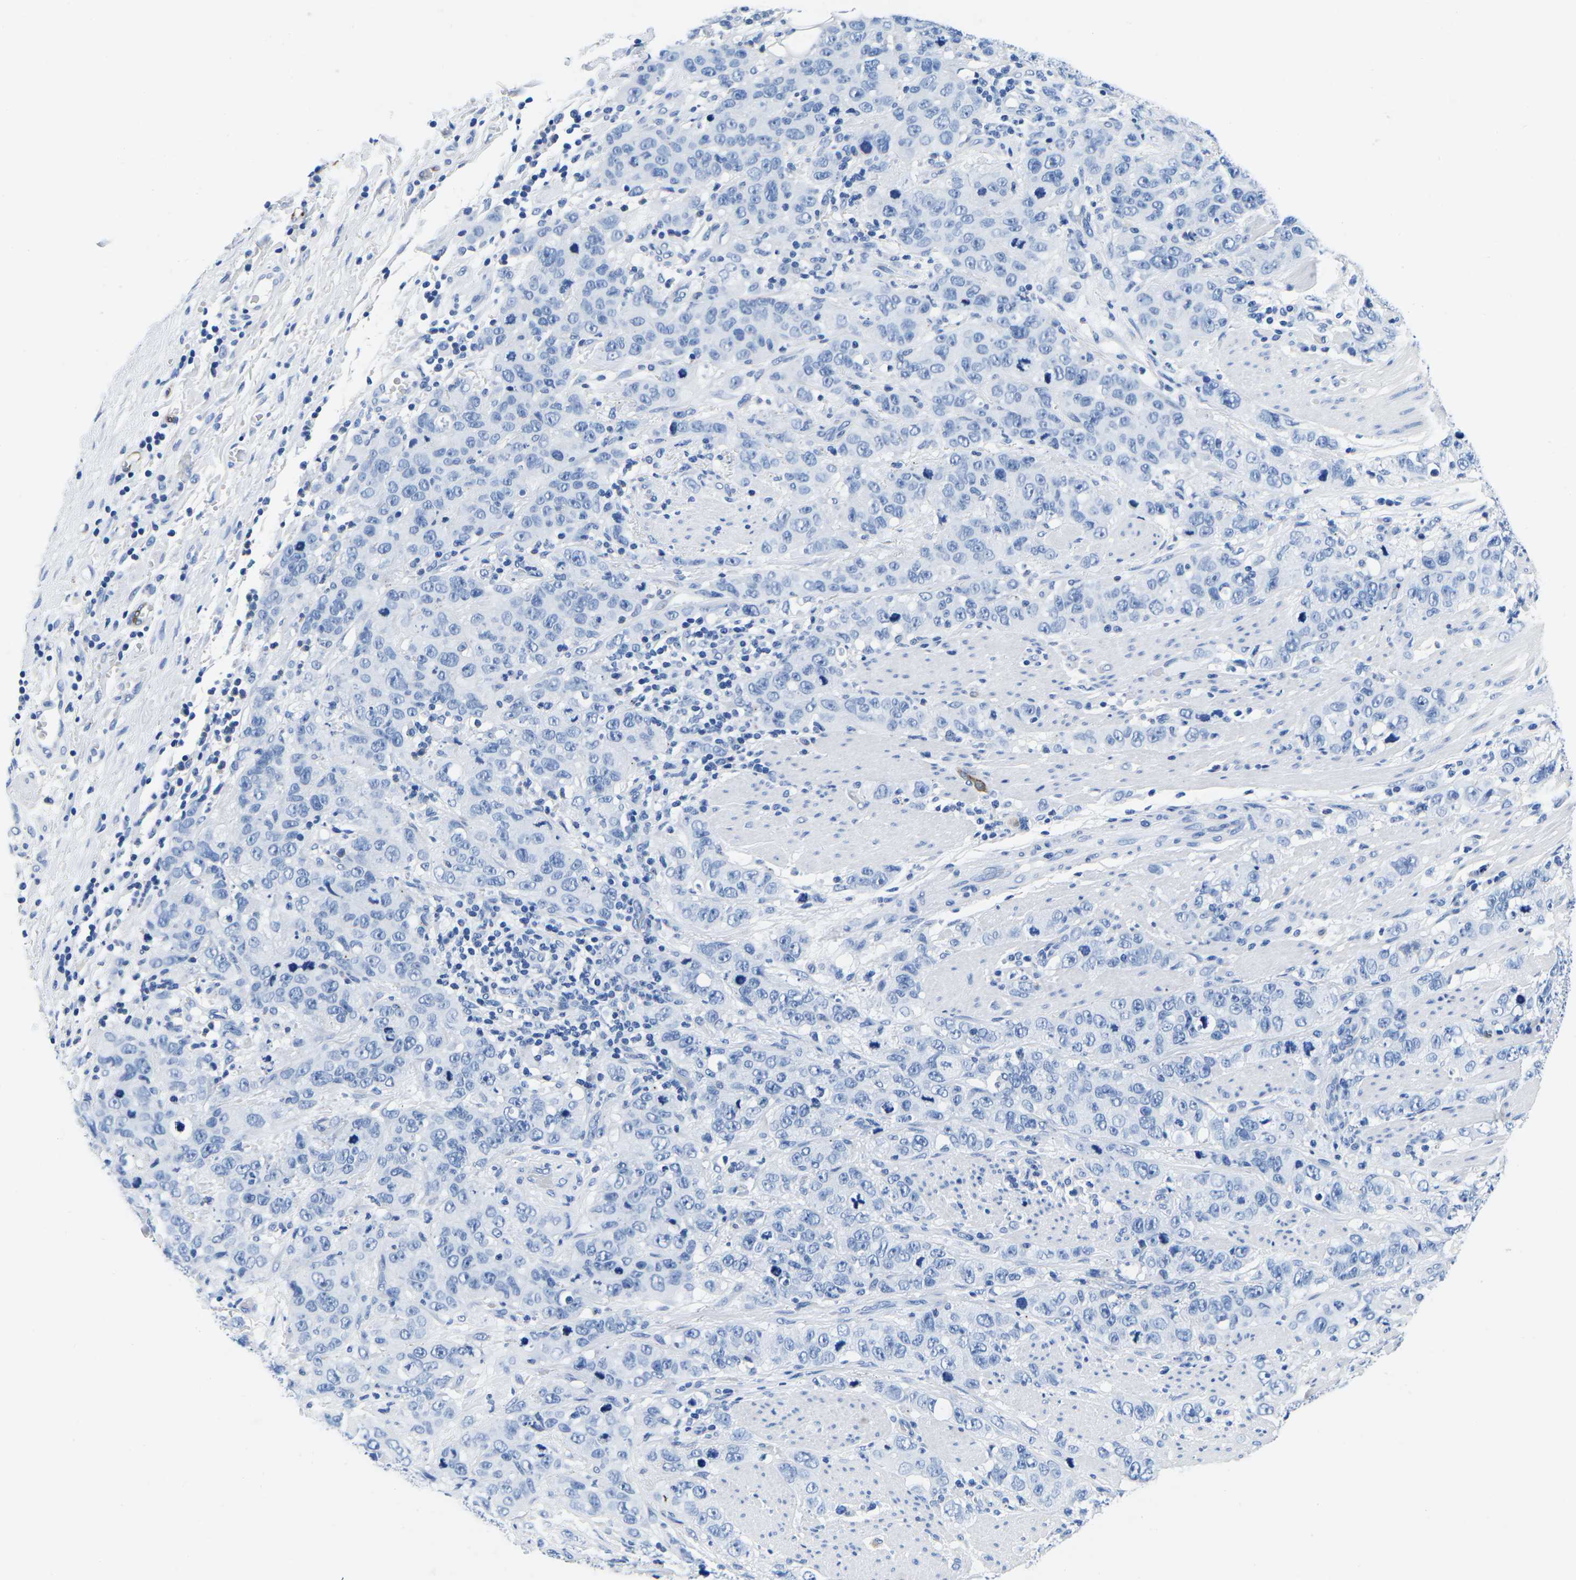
{"staining": {"intensity": "negative", "quantity": "none", "location": "none"}, "tissue": "stomach cancer", "cell_type": "Tumor cells", "image_type": "cancer", "snomed": [{"axis": "morphology", "description": "Adenocarcinoma, NOS"}, {"axis": "topography", "description": "Stomach"}], "caption": "DAB (3,3'-diaminobenzidine) immunohistochemical staining of human stomach adenocarcinoma displays no significant staining in tumor cells.", "gene": "CYP1A2", "patient": {"sex": "male", "age": 48}}